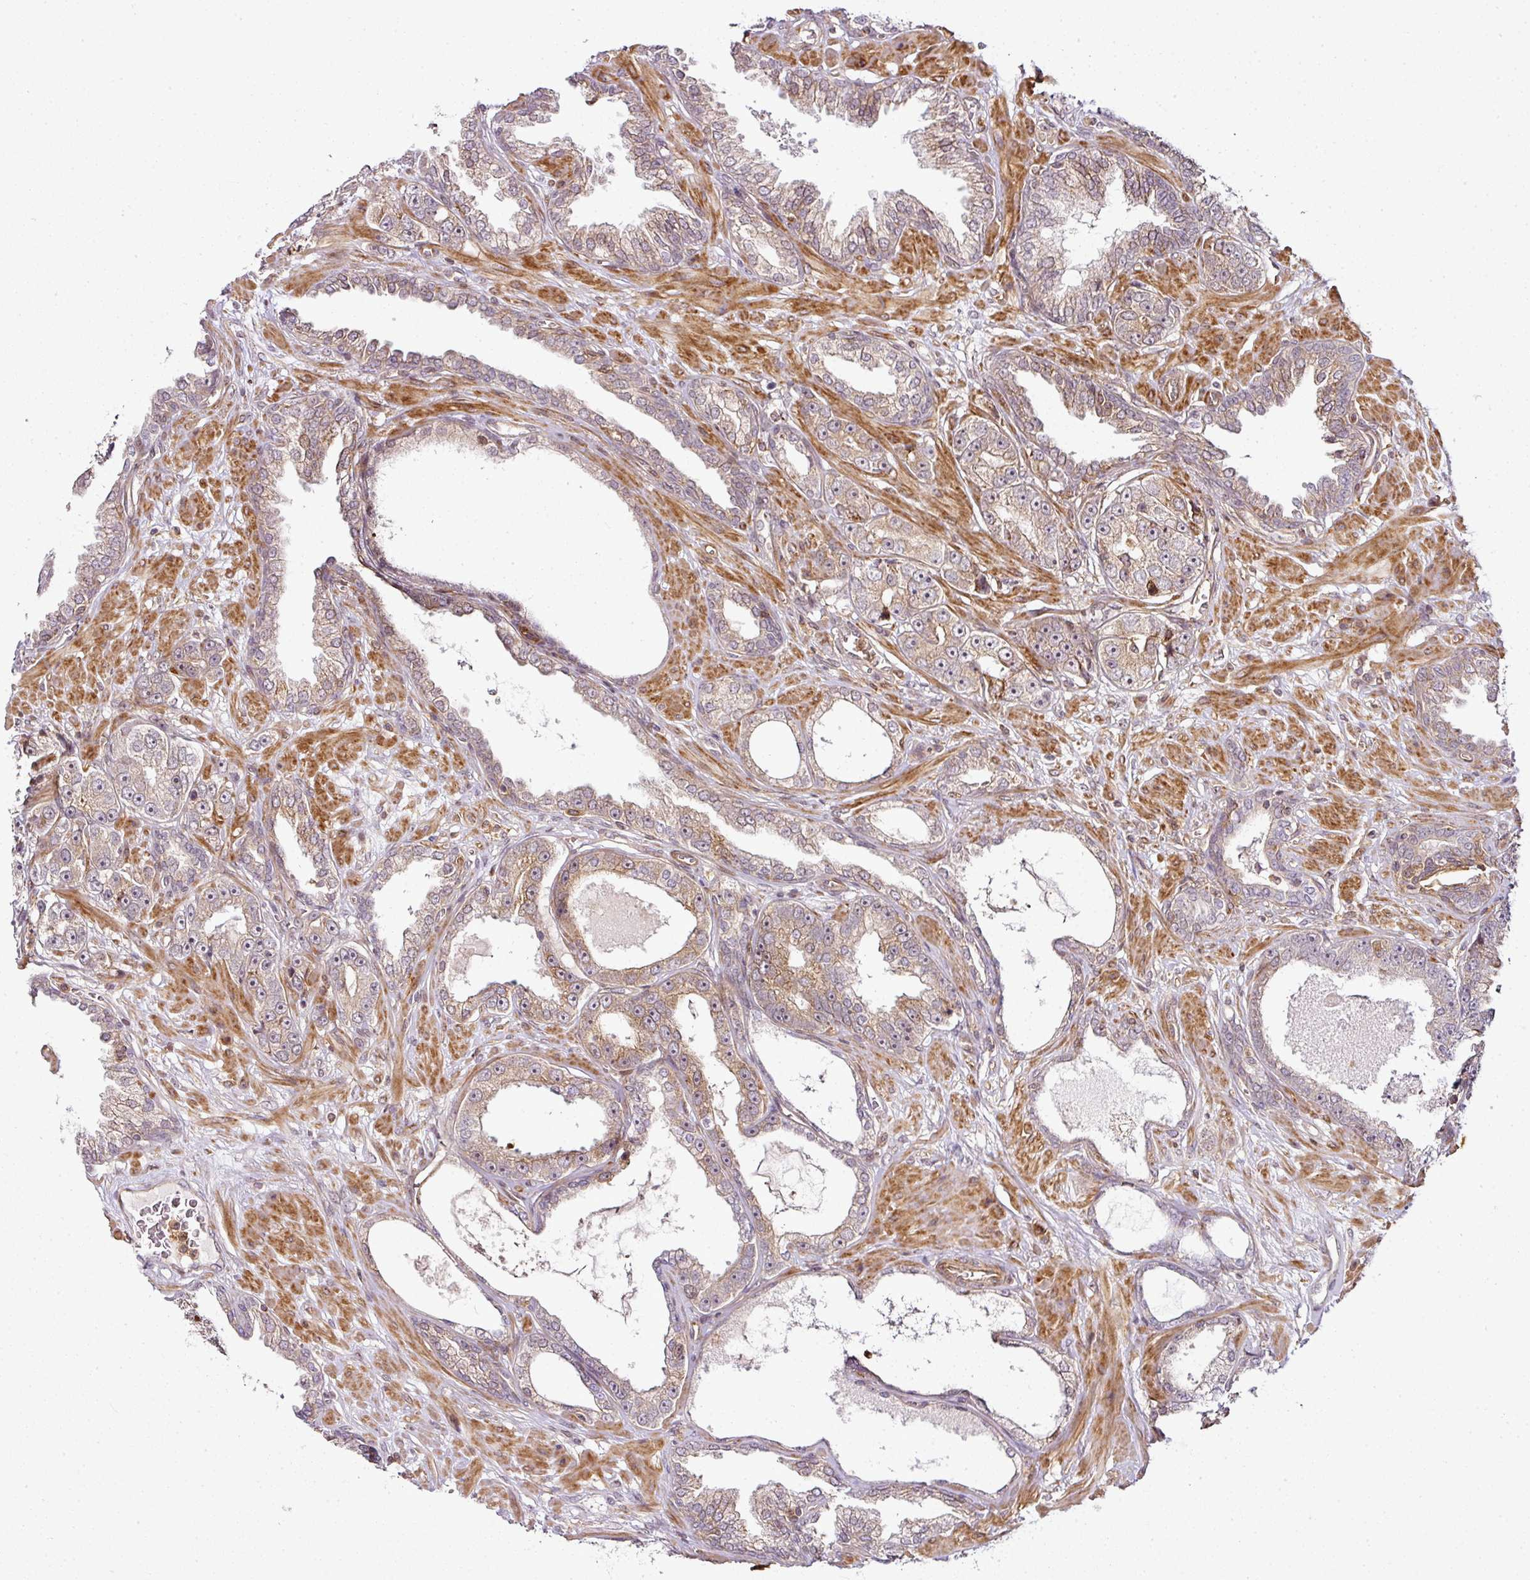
{"staining": {"intensity": "moderate", "quantity": "25%-75%", "location": "cytoplasmic/membranous"}, "tissue": "prostate cancer", "cell_type": "Tumor cells", "image_type": "cancer", "snomed": [{"axis": "morphology", "description": "Adenocarcinoma, High grade"}, {"axis": "topography", "description": "Prostate"}], "caption": "IHC staining of prostate adenocarcinoma (high-grade), which demonstrates medium levels of moderate cytoplasmic/membranous positivity in approximately 25%-75% of tumor cells indicating moderate cytoplasmic/membranous protein positivity. The staining was performed using DAB (3,3'-diaminobenzidine) (brown) for protein detection and nuclei were counterstained in hematoxylin (blue).", "gene": "ATAT1", "patient": {"sex": "male", "age": 71}}